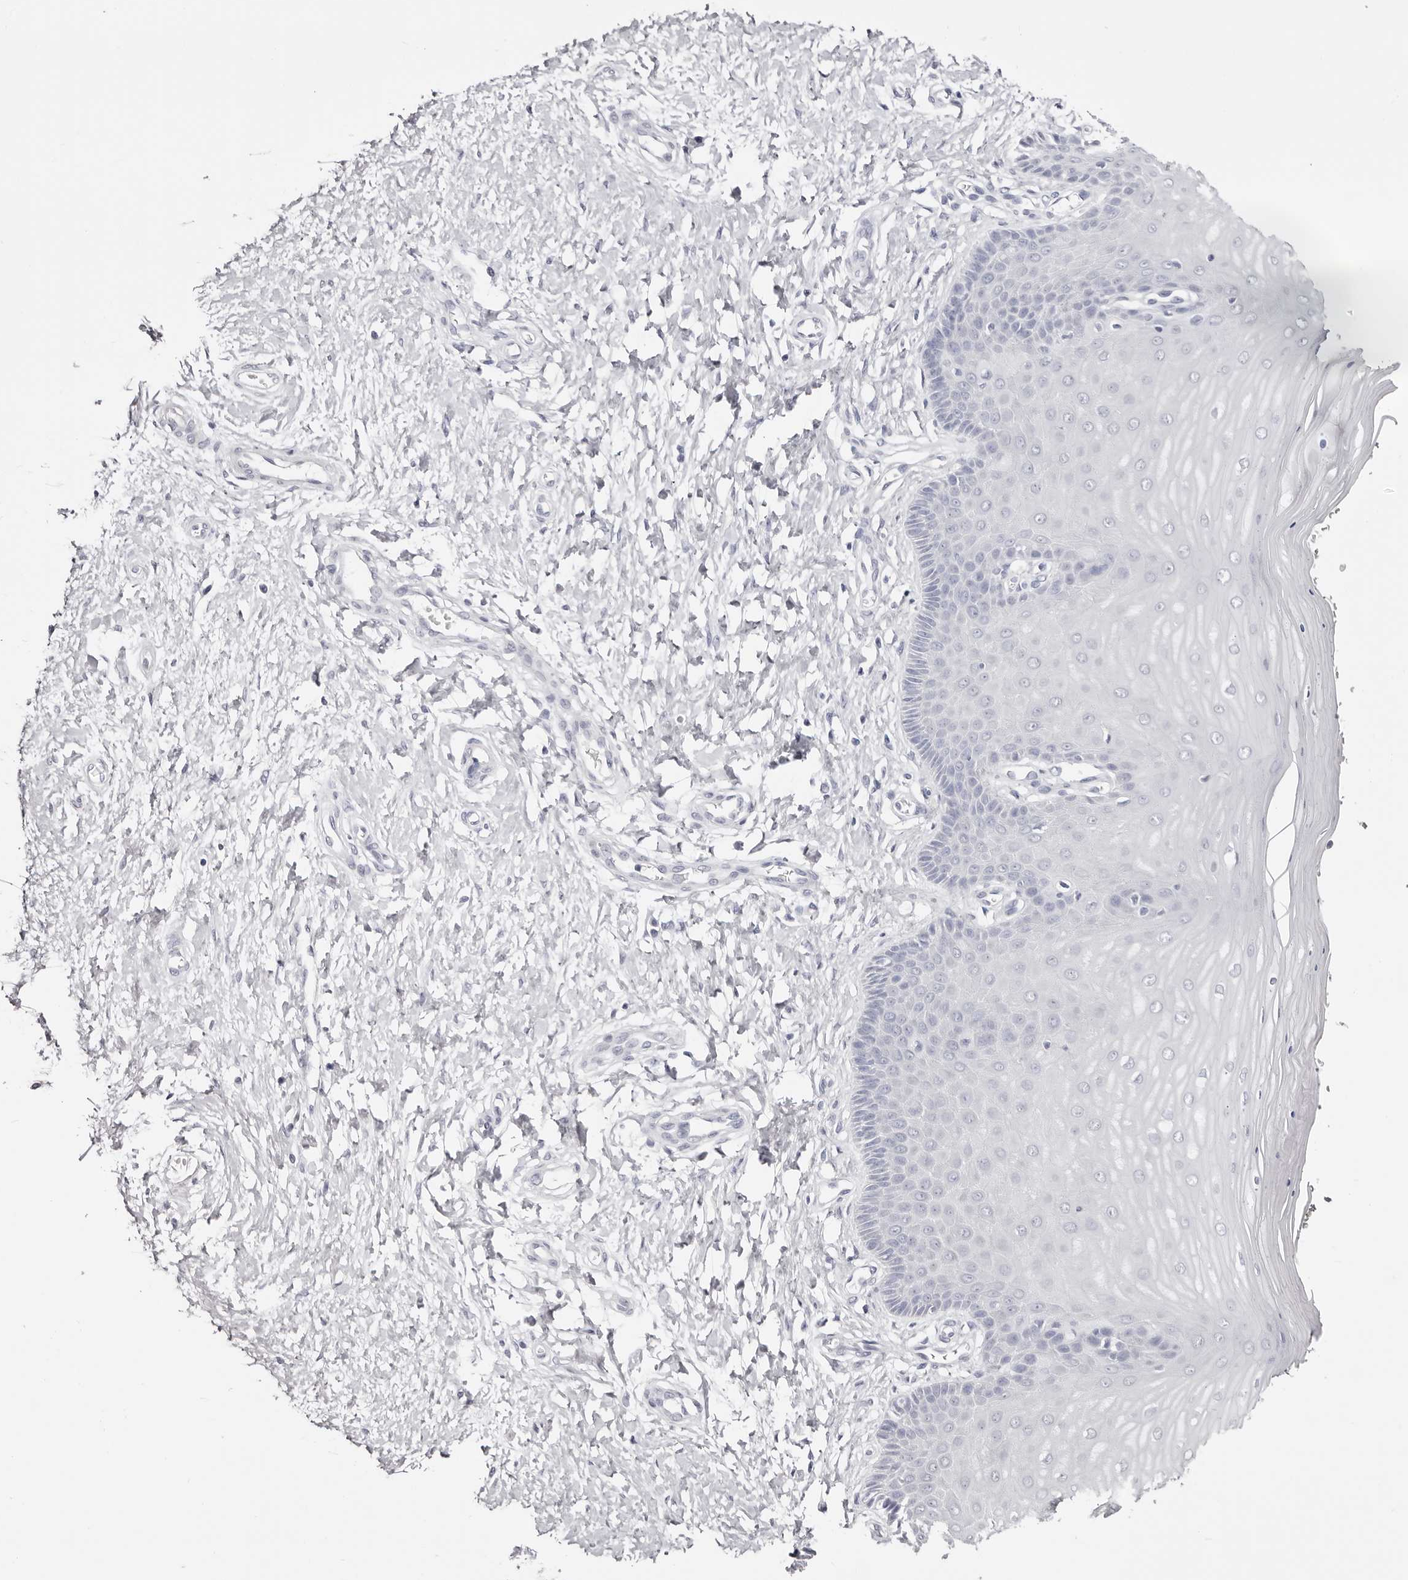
{"staining": {"intensity": "negative", "quantity": "none", "location": "none"}, "tissue": "cervix", "cell_type": "Glandular cells", "image_type": "normal", "snomed": [{"axis": "morphology", "description": "Normal tissue, NOS"}, {"axis": "topography", "description": "Cervix"}], "caption": "The micrograph displays no staining of glandular cells in benign cervix.", "gene": "AKNAD1", "patient": {"sex": "female", "age": 55}}